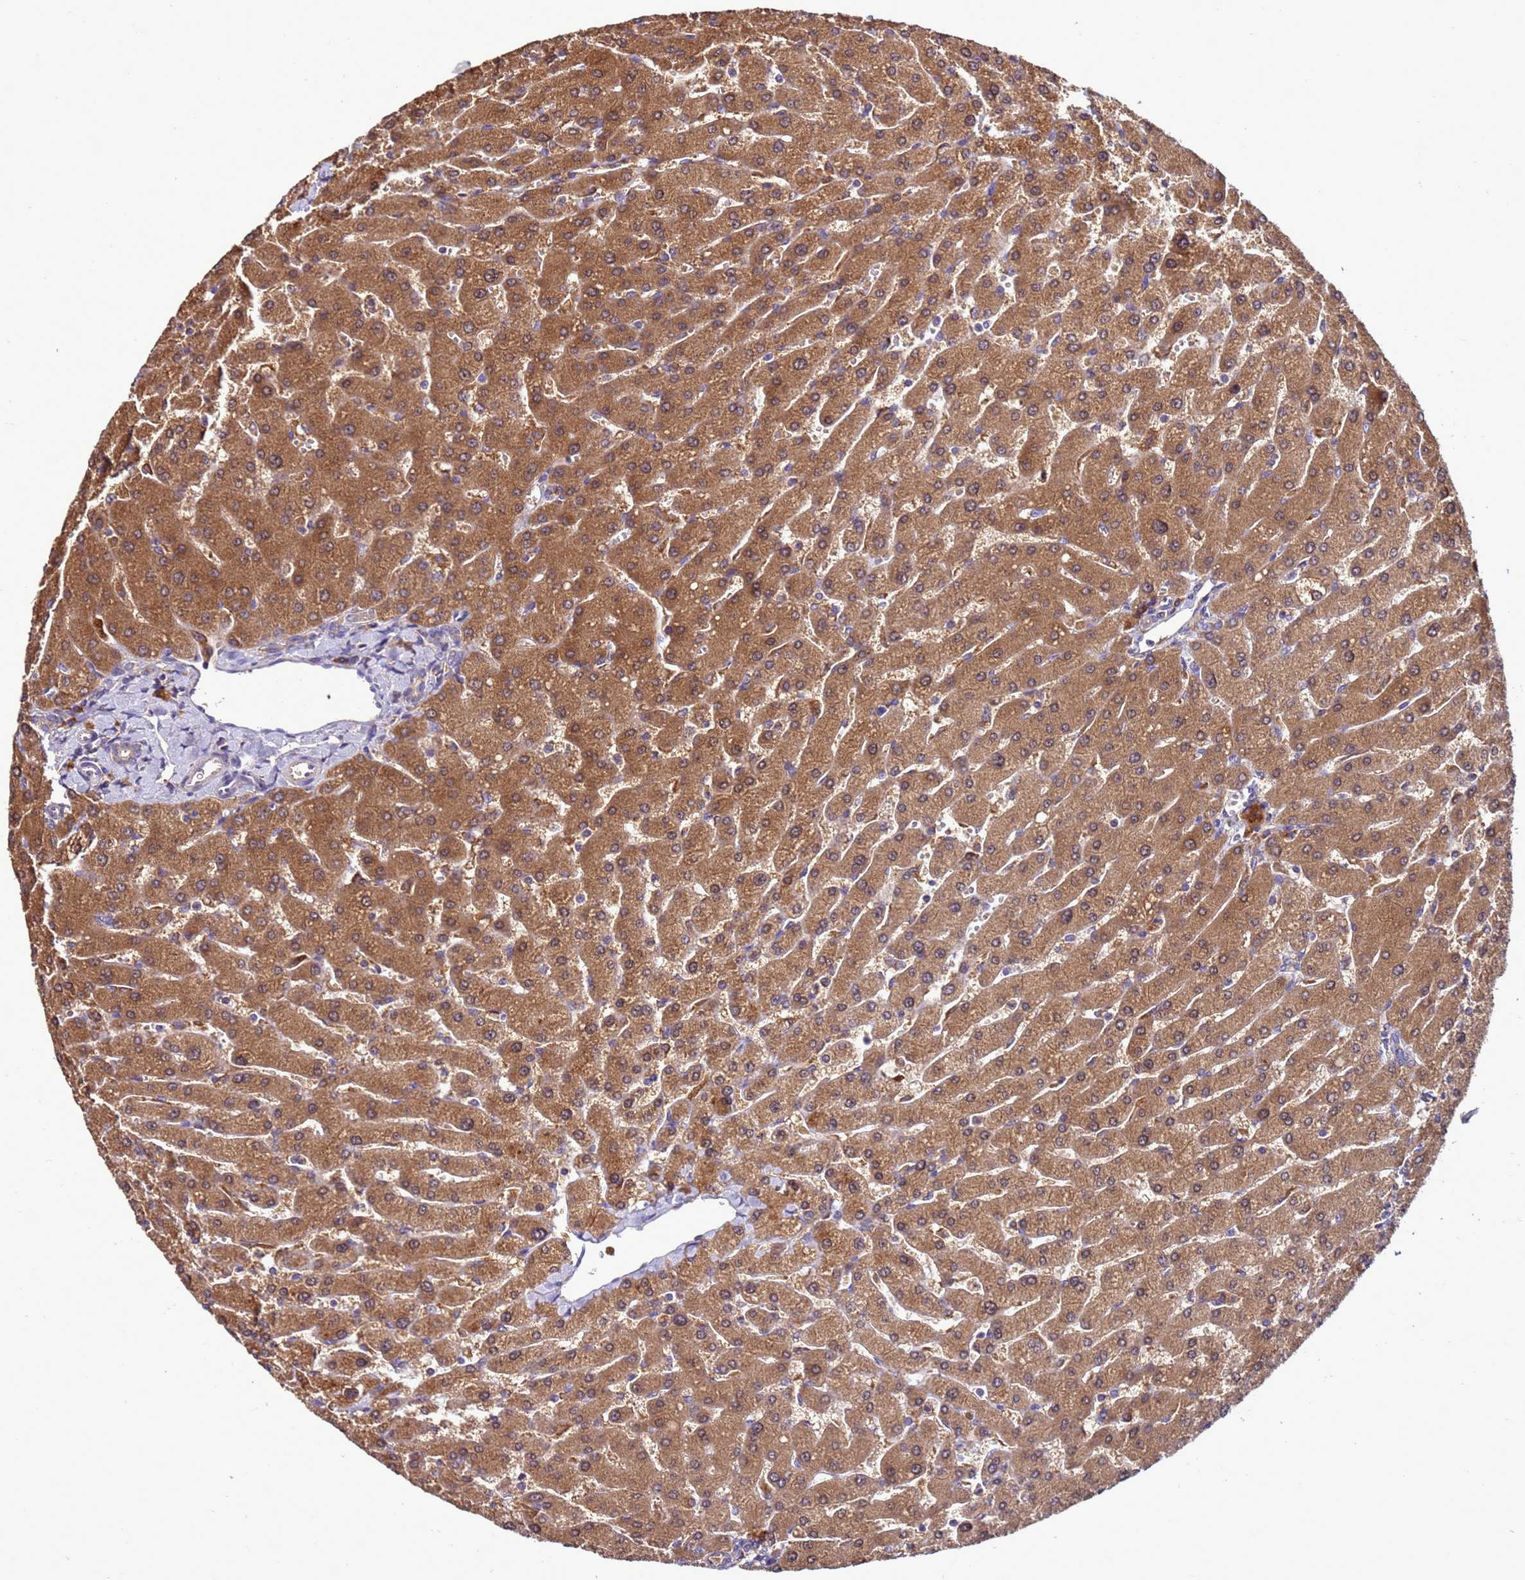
{"staining": {"intensity": "negative", "quantity": "none", "location": "none"}, "tissue": "liver", "cell_type": "Cholangiocytes", "image_type": "normal", "snomed": [{"axis": "morphology", "description": "Normal tissue, NOS"}, {"axis": "topography", "description": "Liver"}], "caption": "DAB (3,3'-diaminobenzidine) immunohistochemical staining of unremarkable human liver exhibits no significant expression in cholangiocytes.", "gene": "ANTKMT", "patient": {"sex": "male", "age": 55}}